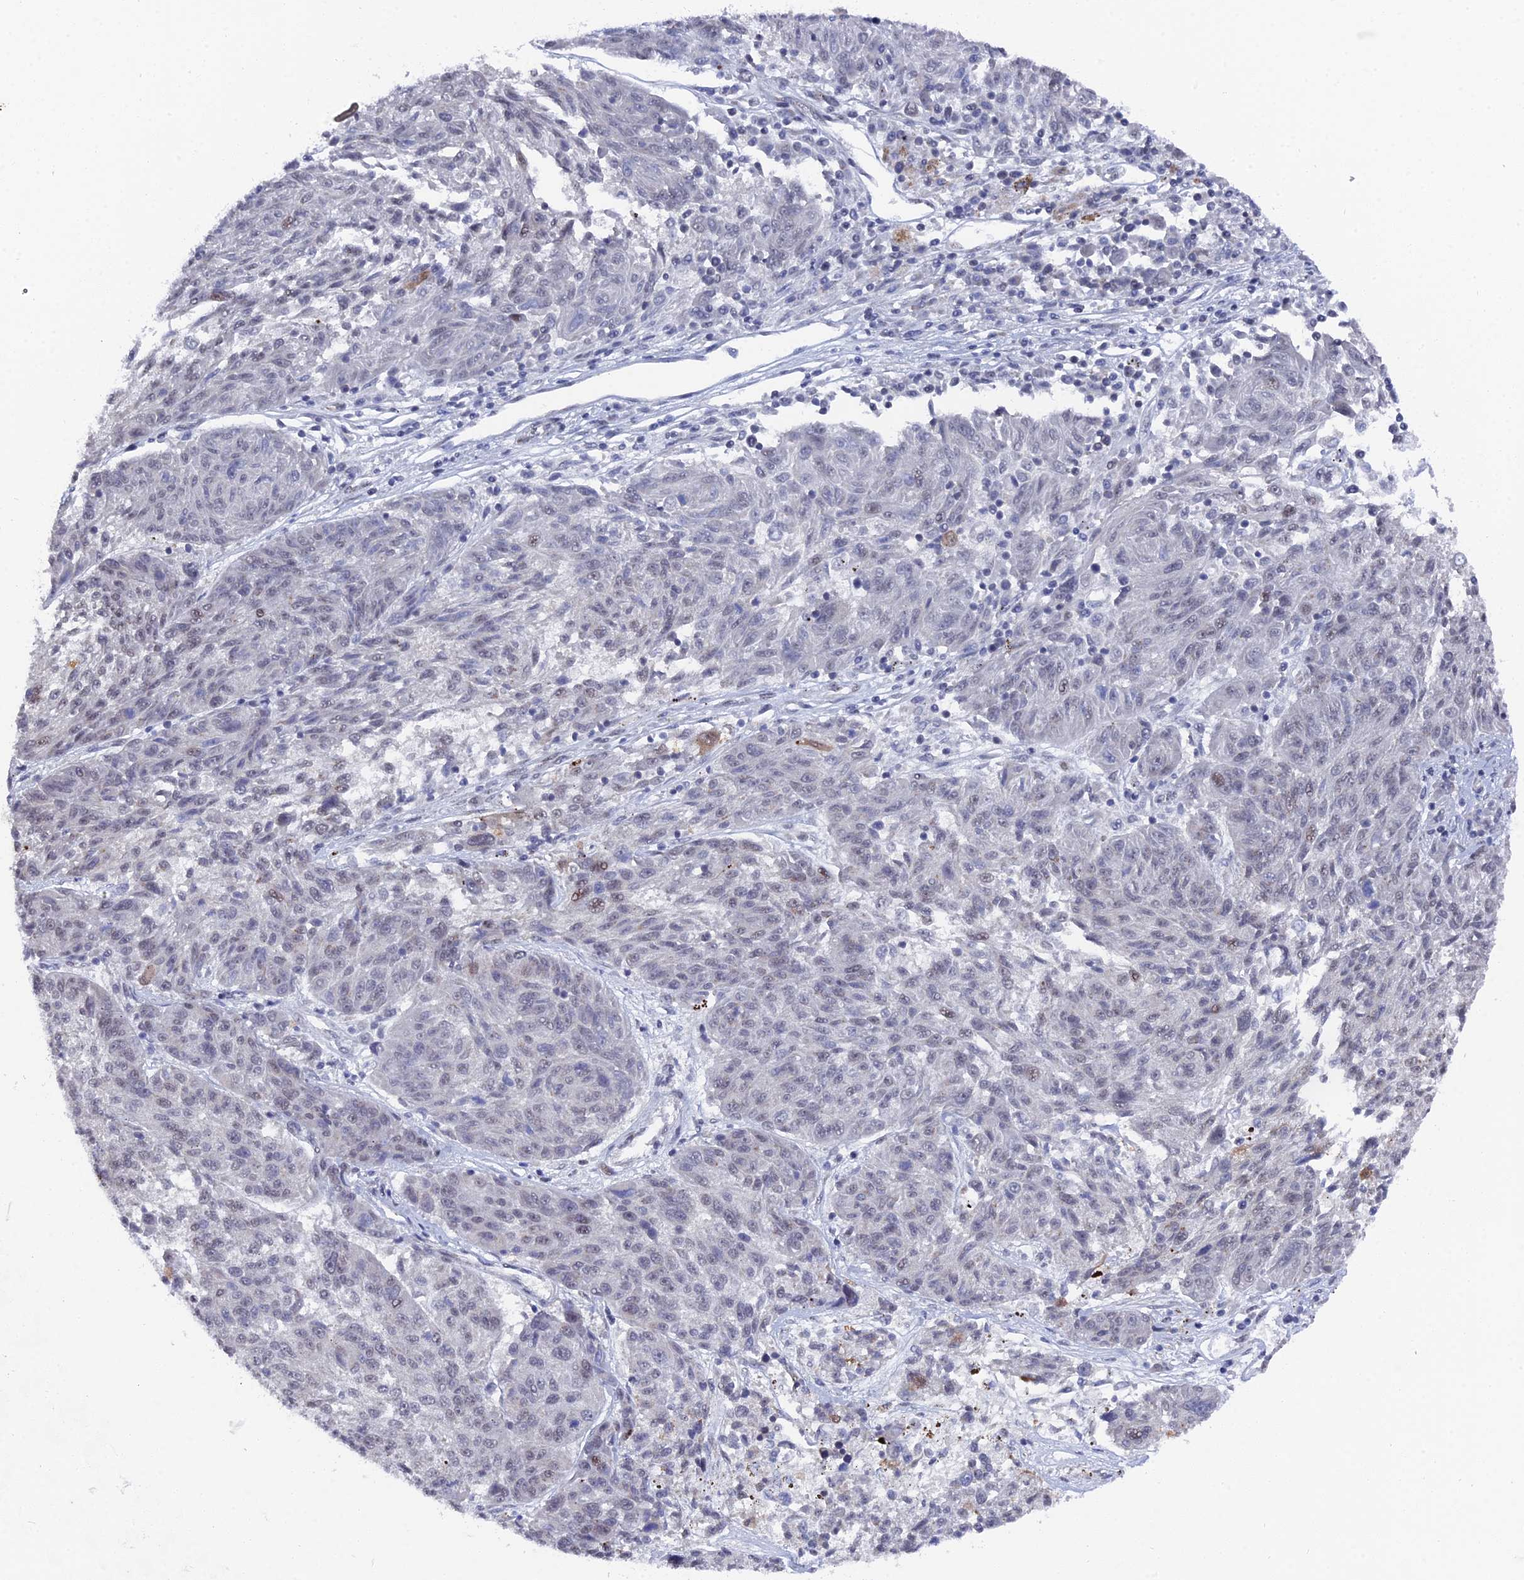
{"staining": {"intensity": "negative", "quantity": "none", "location": "none"}, "tissue": "melanoma", "cell_type": "Tumor cells", "image_type": "cancer", "snomed": [{"axis": "morphology", "description": "Malignant melanoma, NOS"}, {"axis": "topography", "description": "Skin"}], "caption": "DAB immunohistochemical staining of melanoma displays no significant positivity in tumor cells. (DAB (3,3'-diaminobenzidine) IHC visualized using brightfield microscopy, high magnification).", "gene": "FHIP2A", "patient": {"sex": "male", "age": 53}}